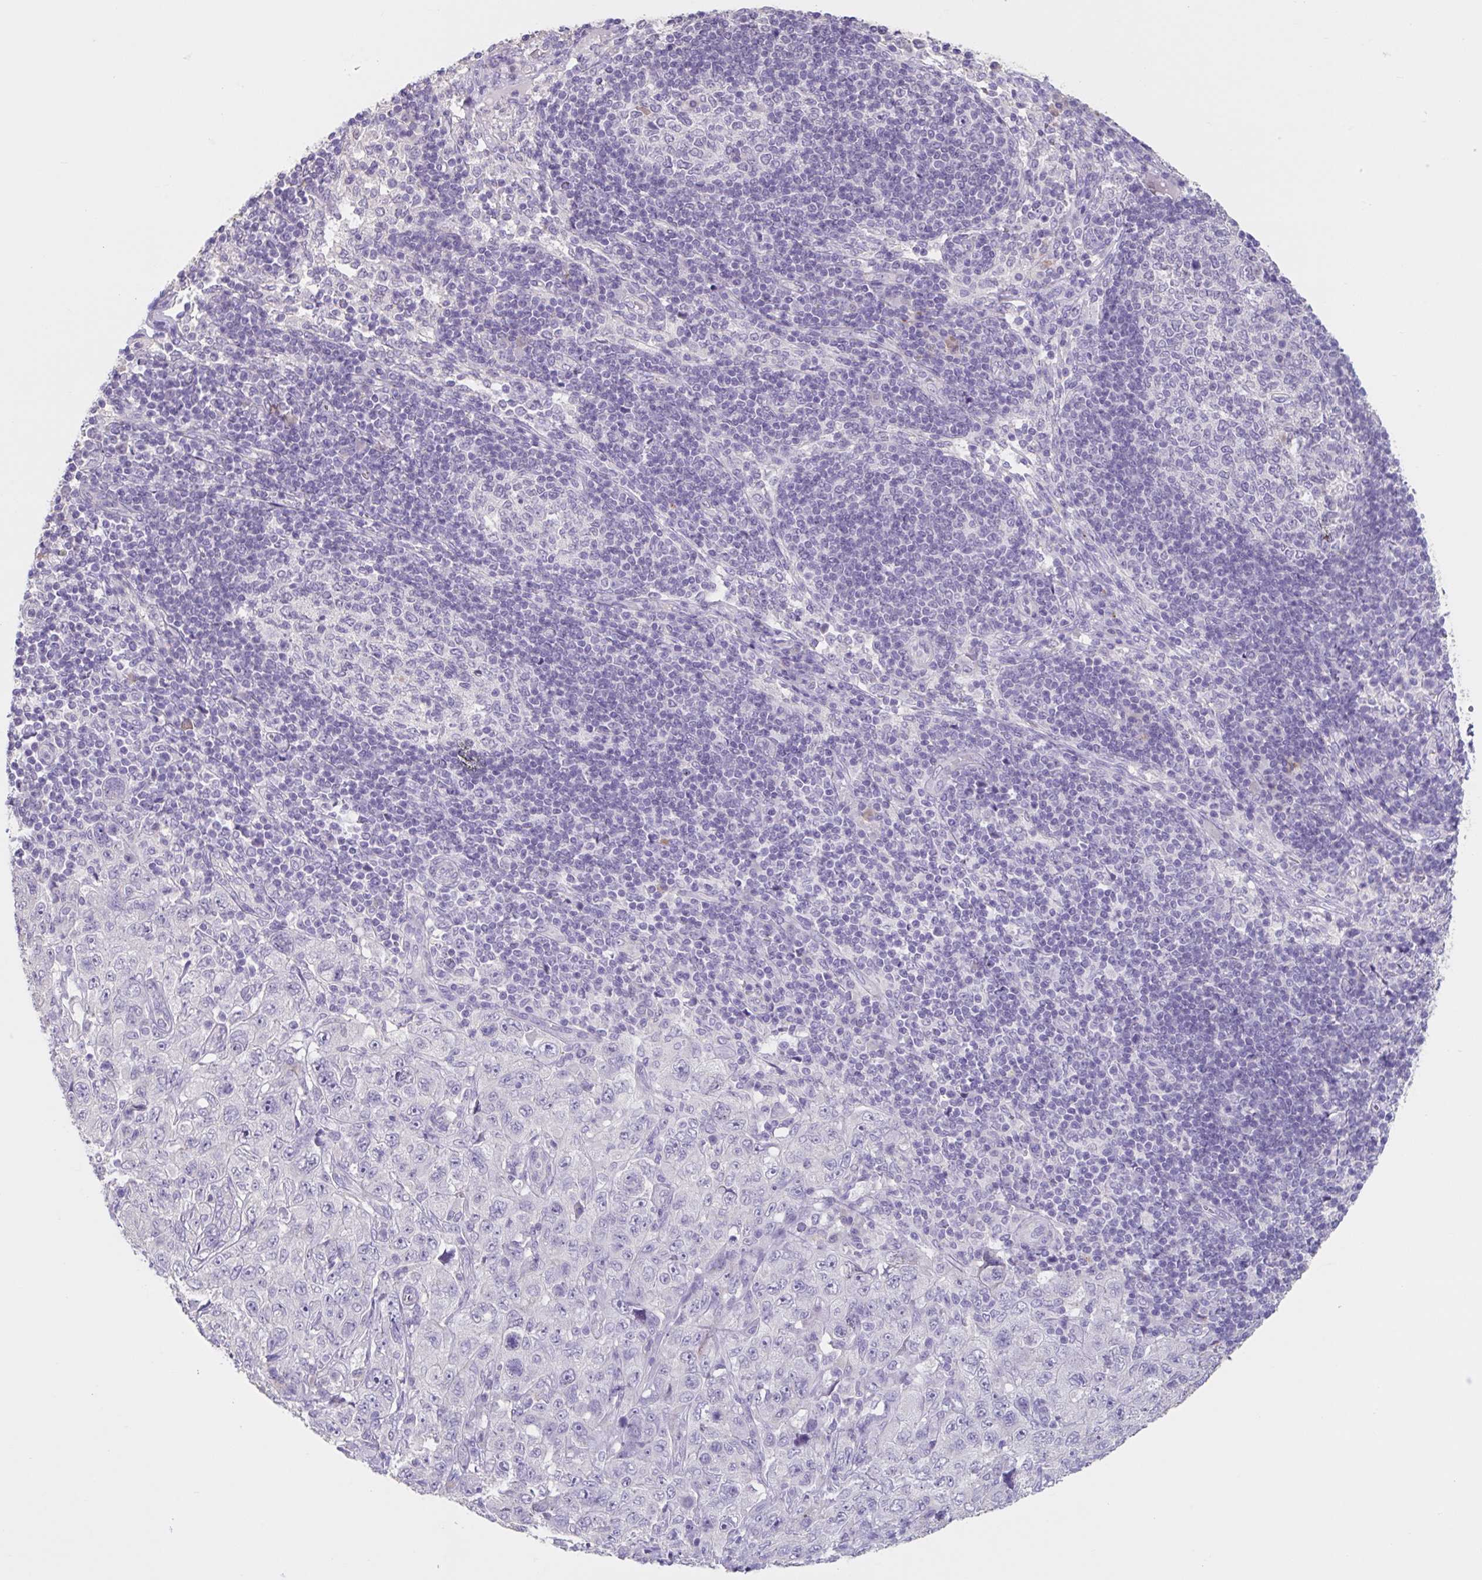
{"staining": {"intensity": "negative", "quantity": "none", "location": "none"}, "tissue": "pancreatic cancer", "cell_type": "Tumor cells", "image_type": "cancer", "snomed": [{"axis": "morphology", "description": "Adenocarcinoma, NOS"}, {"axis": "topography", "description": "Pancreas"}], "caption": "A high-resolution histopathology image shows immunohistochemistry (IHC) staining of pancreatic cancer, which demonstrates no significant positivity in tumor cells. (DAB immunohistochemistry visualized using brightfield microscopy, high magnification).", "gene": "GPR162", "patient": {"sex": "male", "age": 68}}